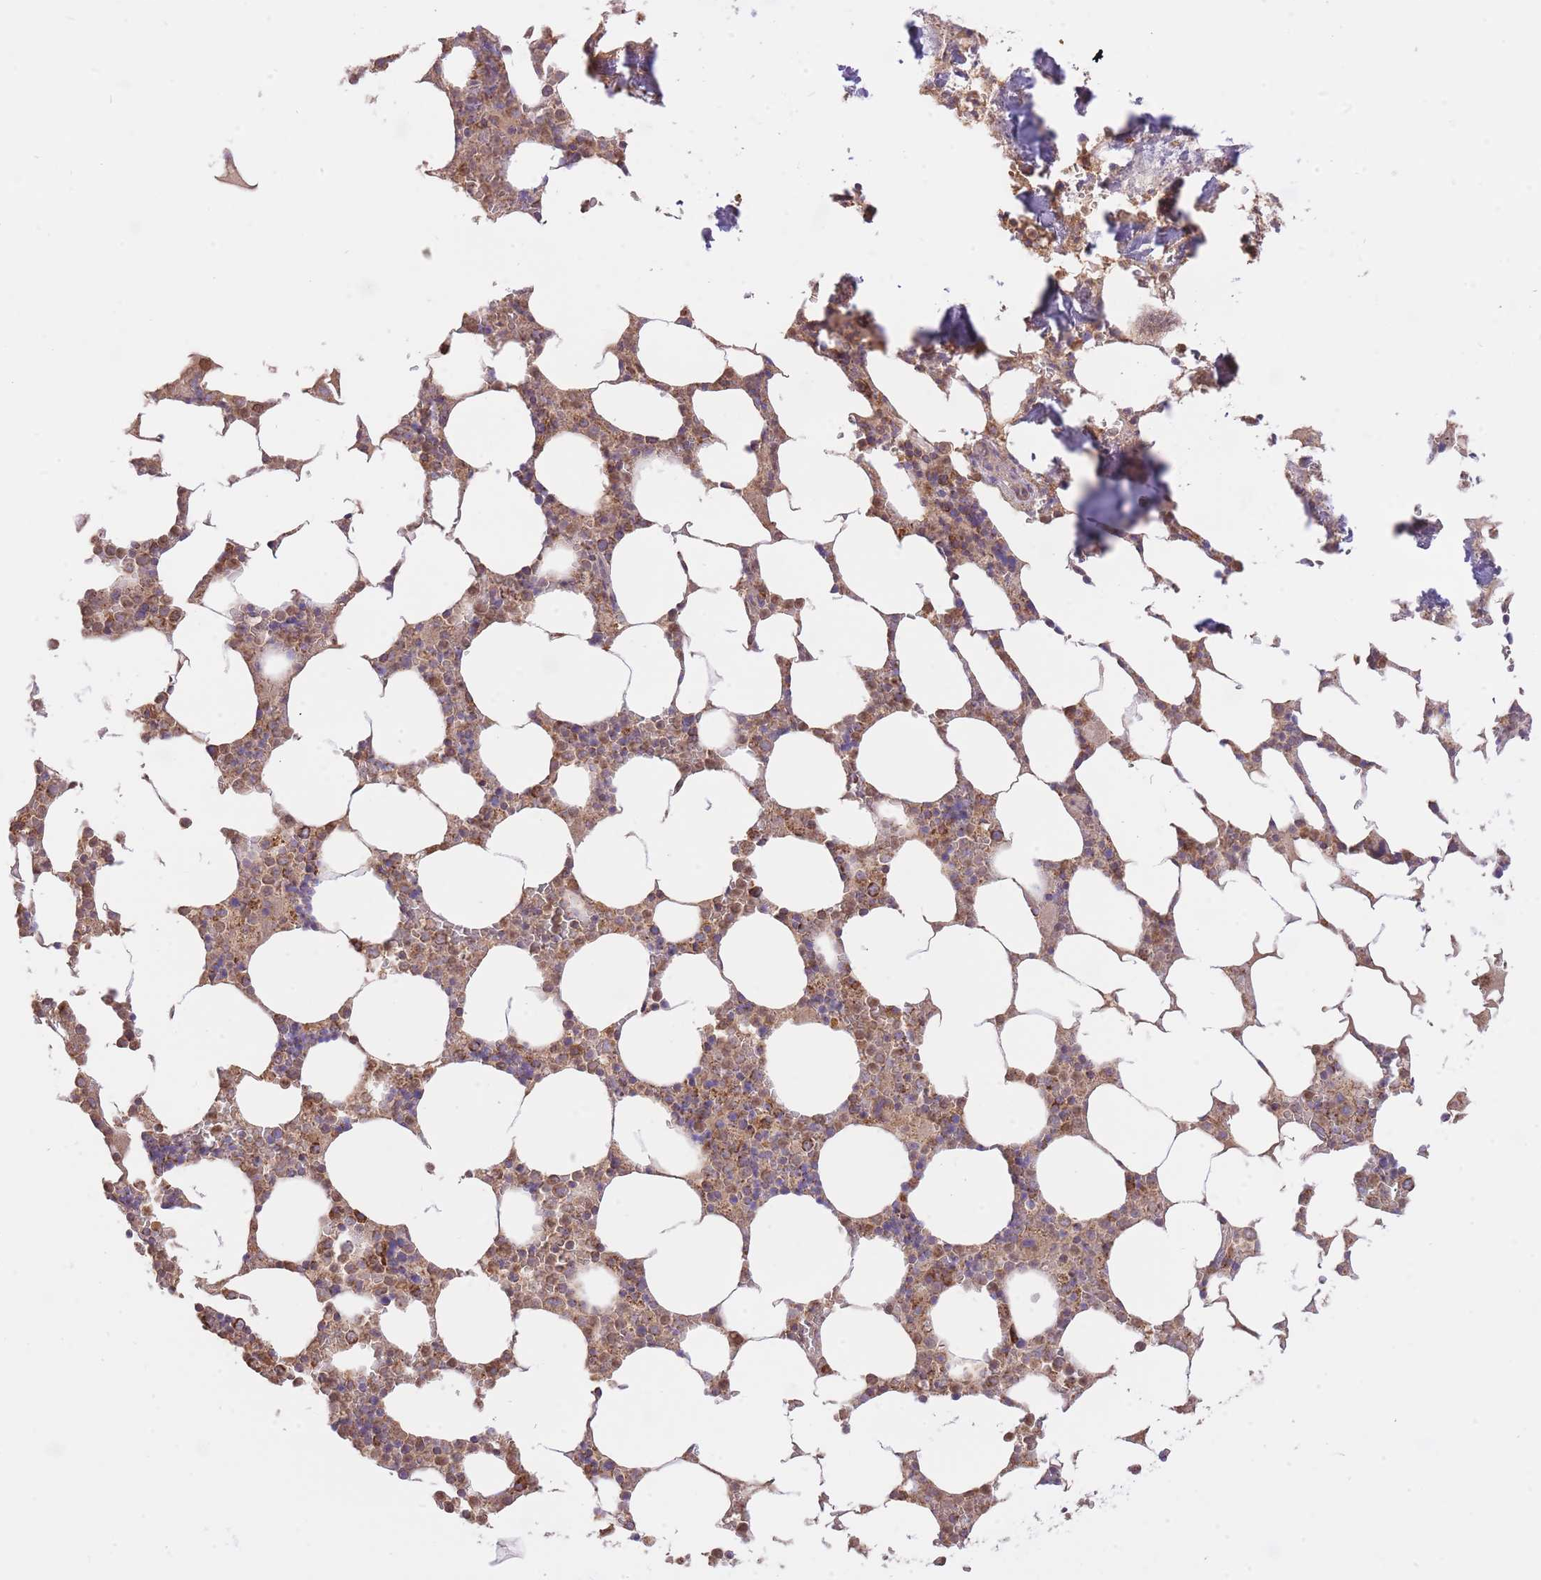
{"staining": {"intensity": "moderate", "quantity": ">75%", "location": "cytoplasmic/membranous"}, "tissue": "bone marrow", "cell_type": "Hematopoietic cells", "image_type": "normal", "snomed": [{"axis": "morphology", "description": "Normal tissue, NOS"}, {"axis": "topography", "description": "Bone marrow"}], "caption": "About >75% of hematopoietic cells in normal human bone marrow demonstrate moderate cytoplasmic/membranous protein expression as visualized by brown immunohistochemical staining.", "gene": "PREP", "patient": {"sex": "male", "age": 64}}